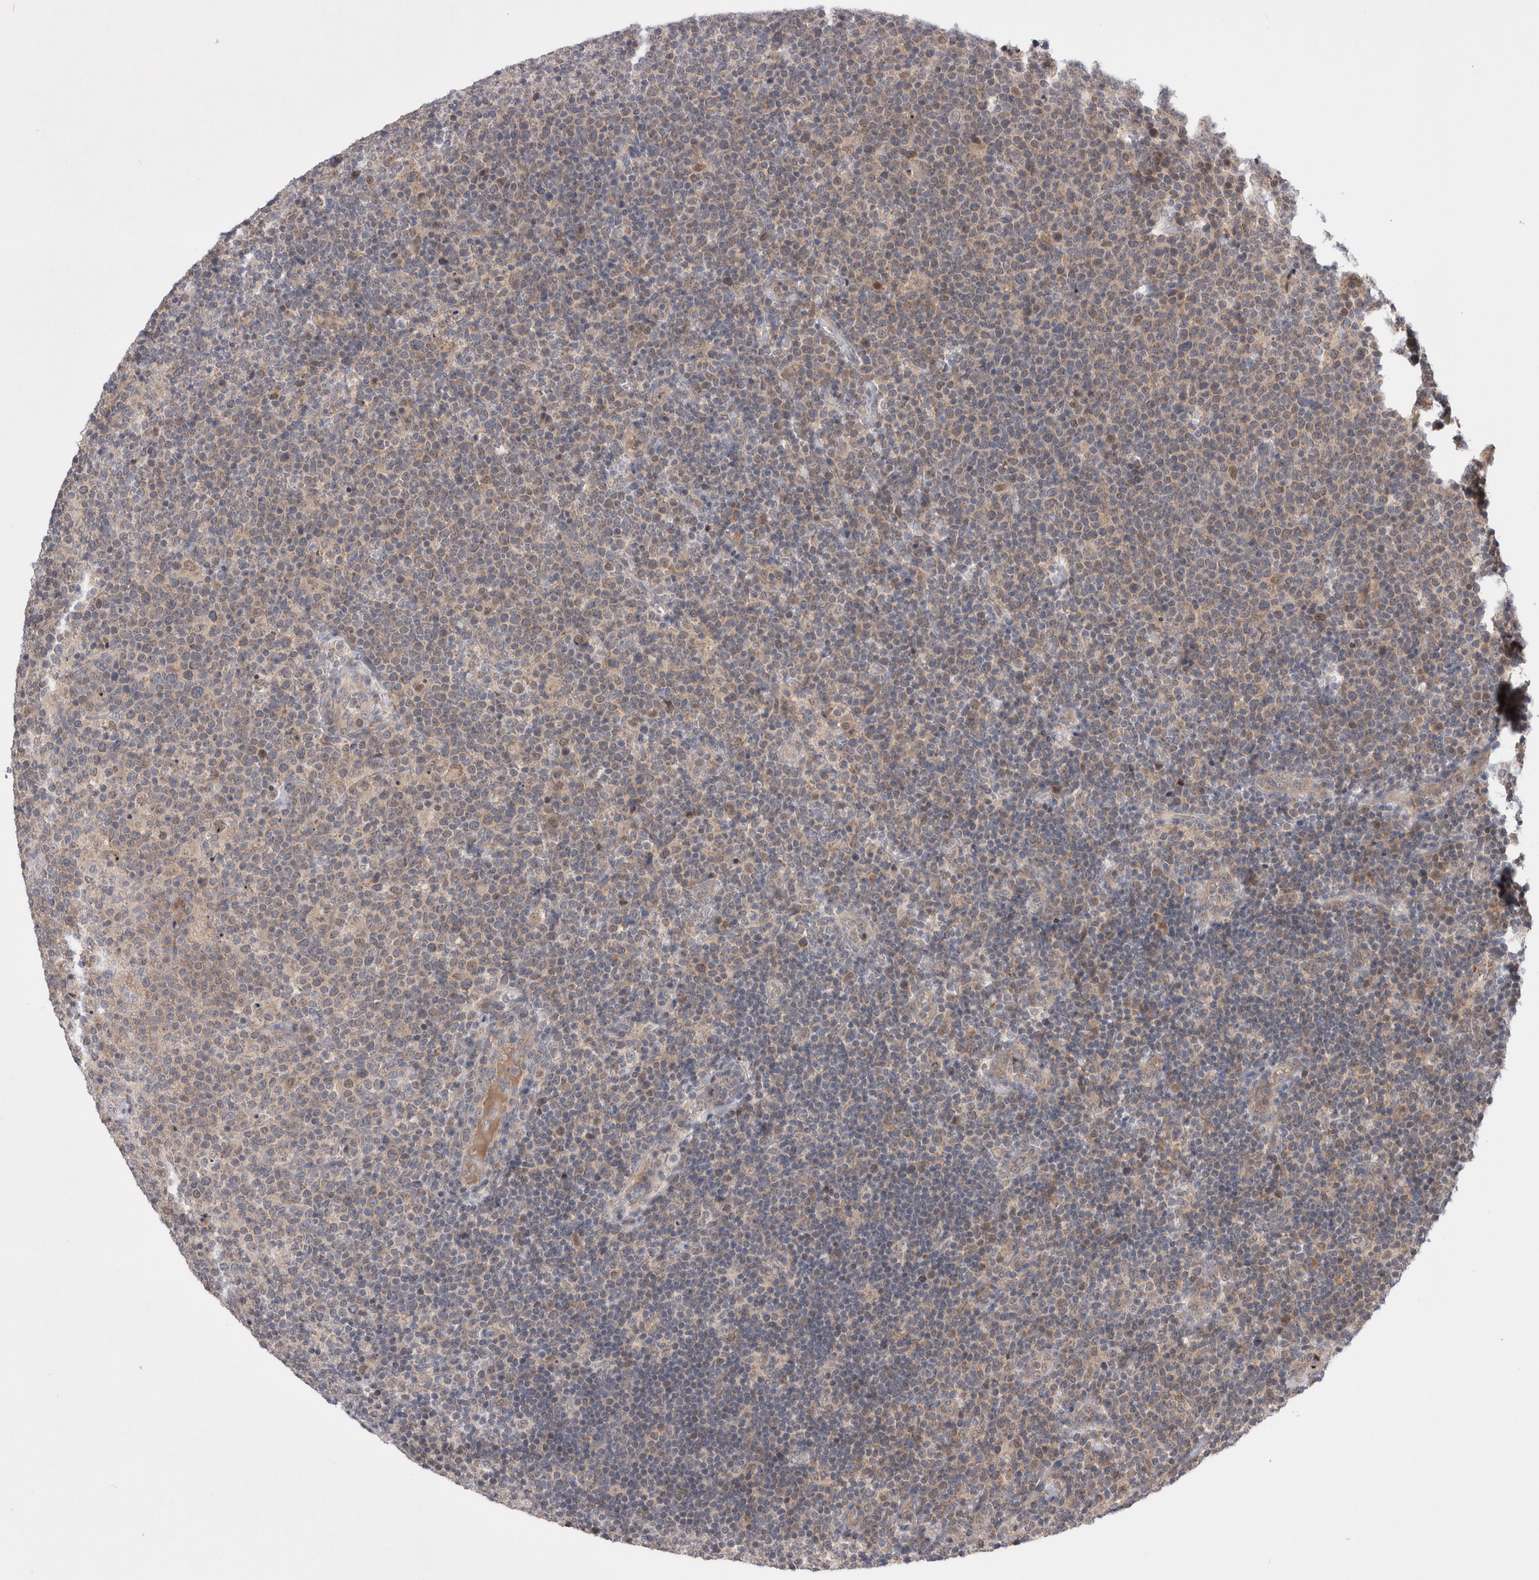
{"staining": {"intensity": "weak", "quantity": "25%-75%", "location": "cytoplasmic/membranous"}, "tissue": "lymphoma", "cell_type": "Tumor cells", "image_type": "cancer", "snomed": [{"axis": "morphology", "description": "Malignant lymphoma, non-Hodgkin's type, High grade"}, {"axis": "topography", "description": "Lymph node"}], "caption": "Immunohistochemical staining of human high-grade malignant lymphoma, non-Hodgkin's type exhibits low levels of weak cytoplasmic/membranous protein positivity in about 25%-75% of tumor cells.", "gene": "MRPL37", "patient": {"sex": "male", "age": 61}}